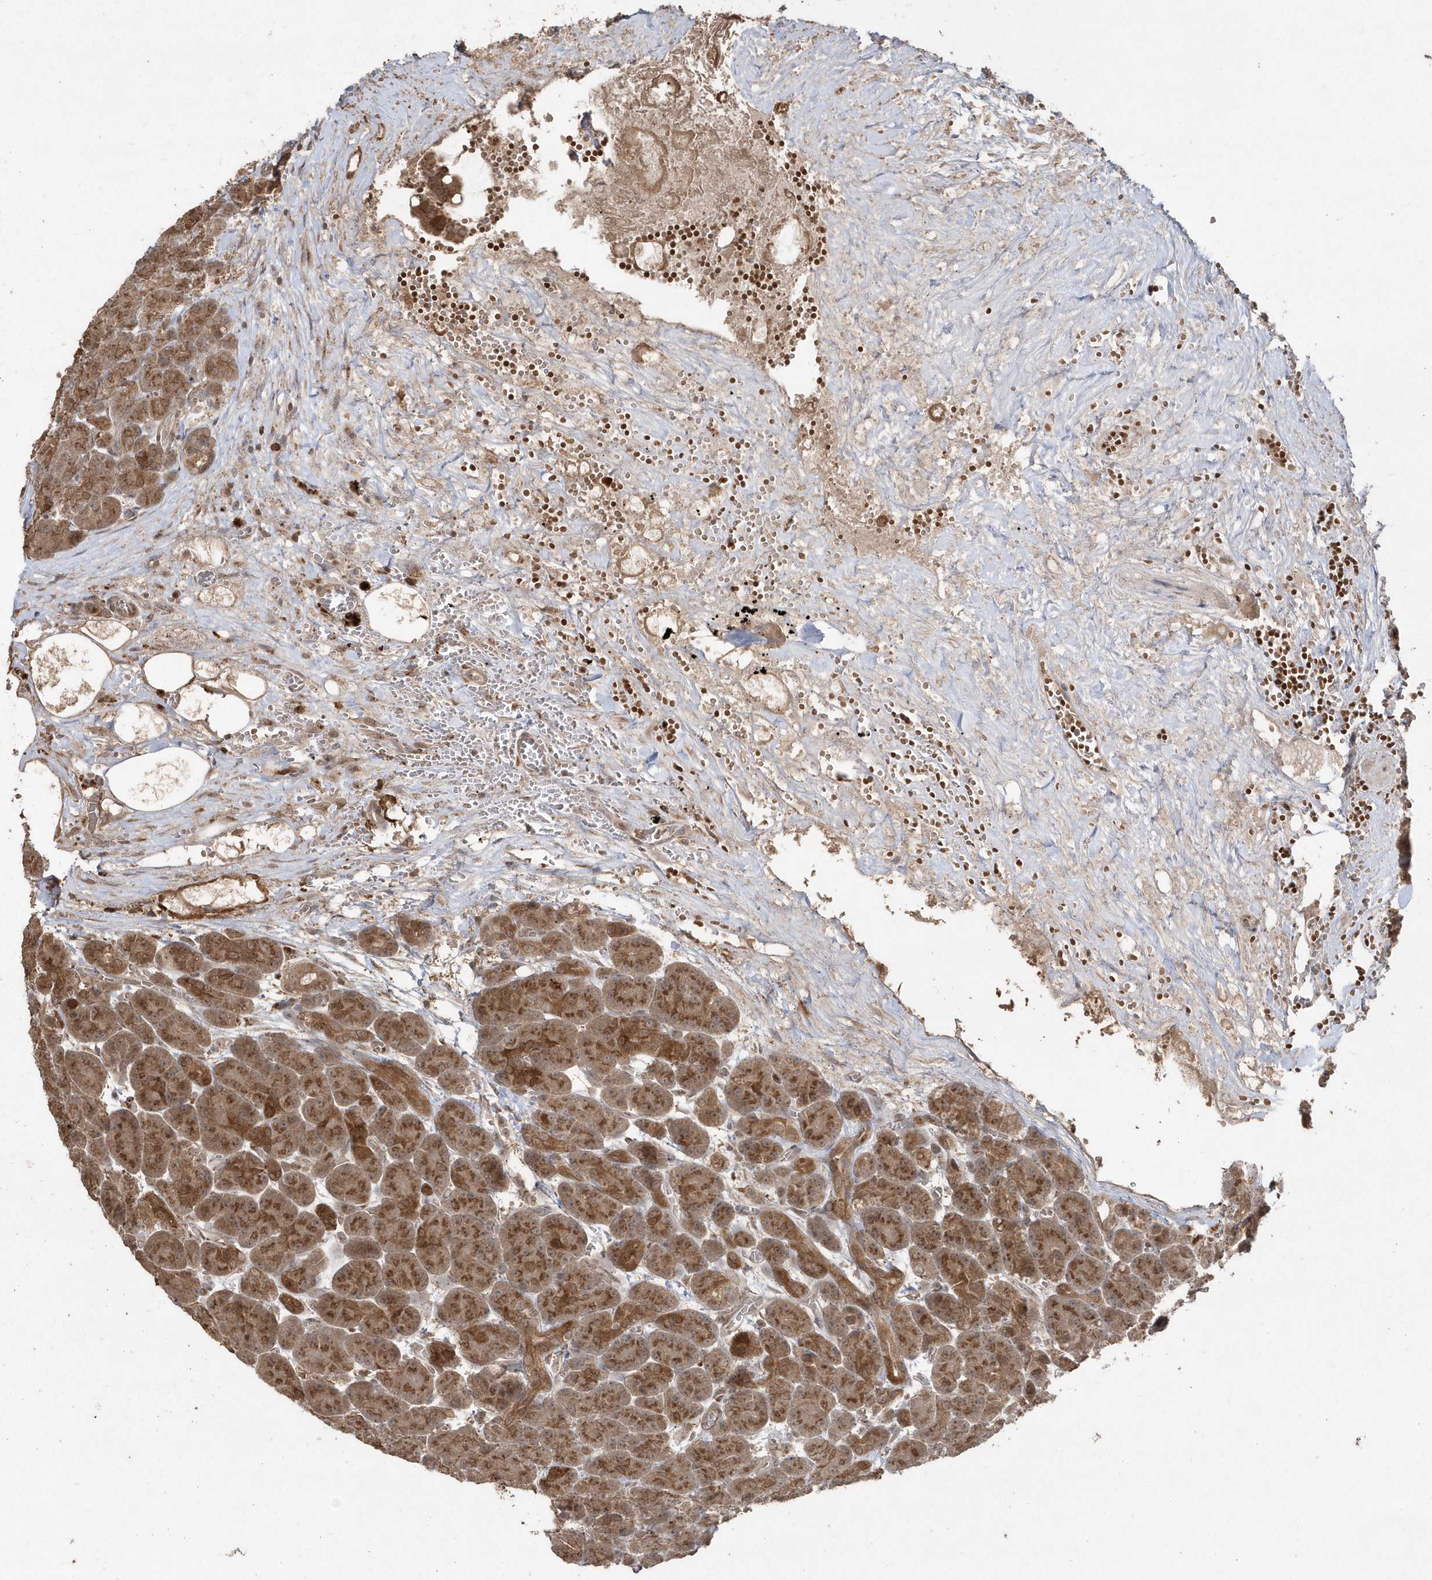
{"staining": {"intensity": "strong", "quantity": ">75%", "location": "cytoplasmic/membranous"}, "tissue": "pancreas", "cell_type": "Exocrine glandular cells", "image_type": "normal", "snomed": [{"axis": "morphology", "description": "Normal tissue, NOS"}, {"axis": "topography", "description": "Pancreas"}], "caption": "Immunohistochemistry (DAB (3,3'-diaminobenzidine)) staining of normal pancreas reveals strong cytoplasmic/membranous protein expression in approximately >75% of exocrine glandular cells. The staining was performed using DAB (3,3'-diaminobenzidine) to visualize the protein expression in brown, while the nuclei were stained in blue with hematoxylin (Magnification: 20x).", "gene": "GEMIN6", "patient": {"sex": "male", "age": 63}}